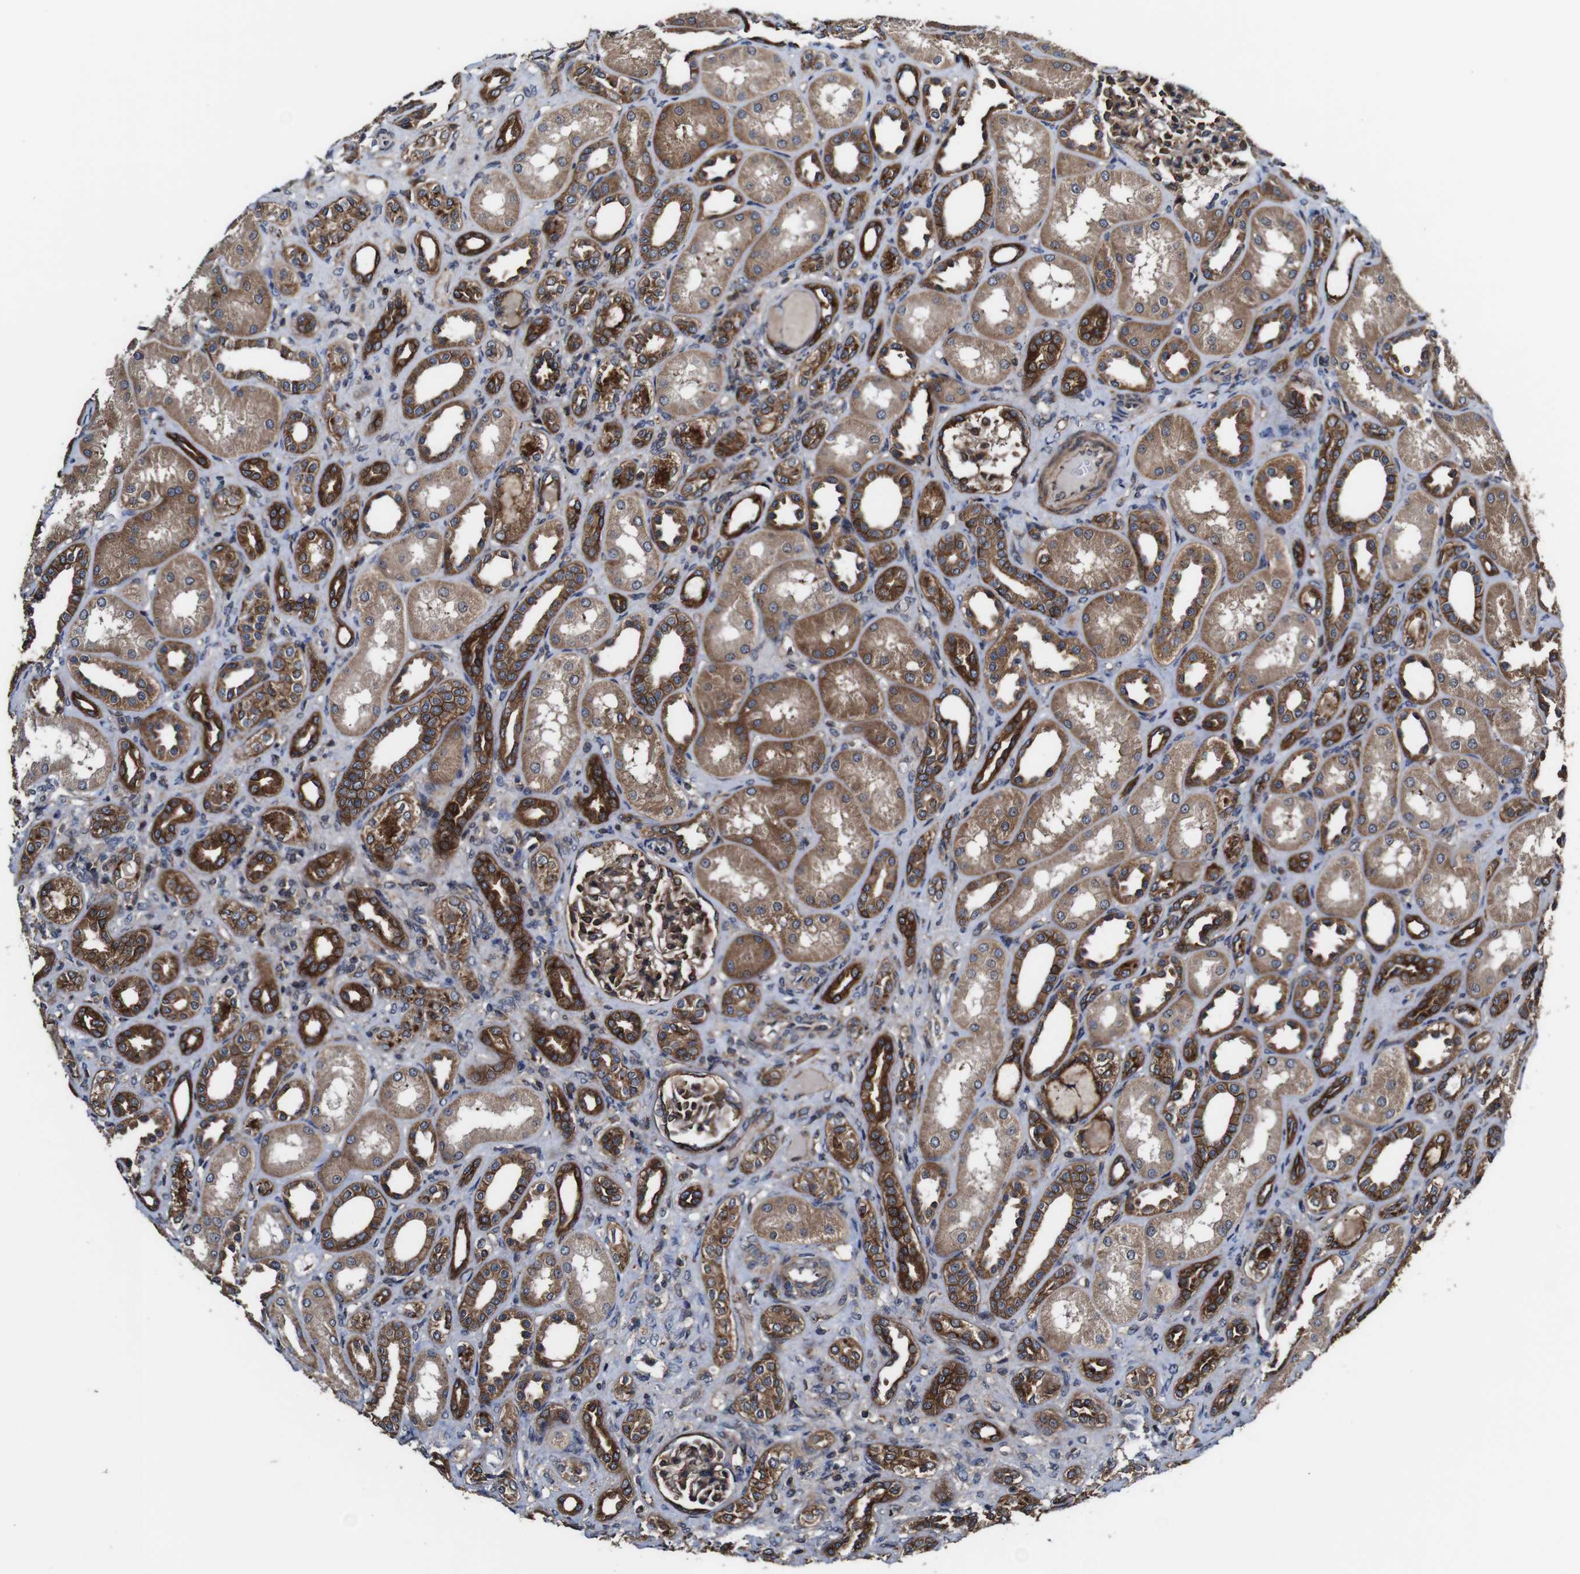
{"staining": {"intensity": "moderate", "quantity": ">75%", "location": "cytoplasmic/membranous"}, "tissue": "kidney", "cell_type": "Cells in glomeruli", "image_type": "normal", "snomed": [{"axis": "morphology", "description": "Normal tissue, NOS"}, {"axis": "topography", "description": "Kidney"}], "caption": "Immunohistochemistry image of normal kidney: human kidney stained using immunohistochemistry demonstrates medium levels of moderate protein expression localized specifically in the cytoplasmic/membranous of cells in glomeruli, appearing as a cytoplasmic/membranous brown color.", "gene": "TNIK", "patient": {"sex": "male", "age": 7}}